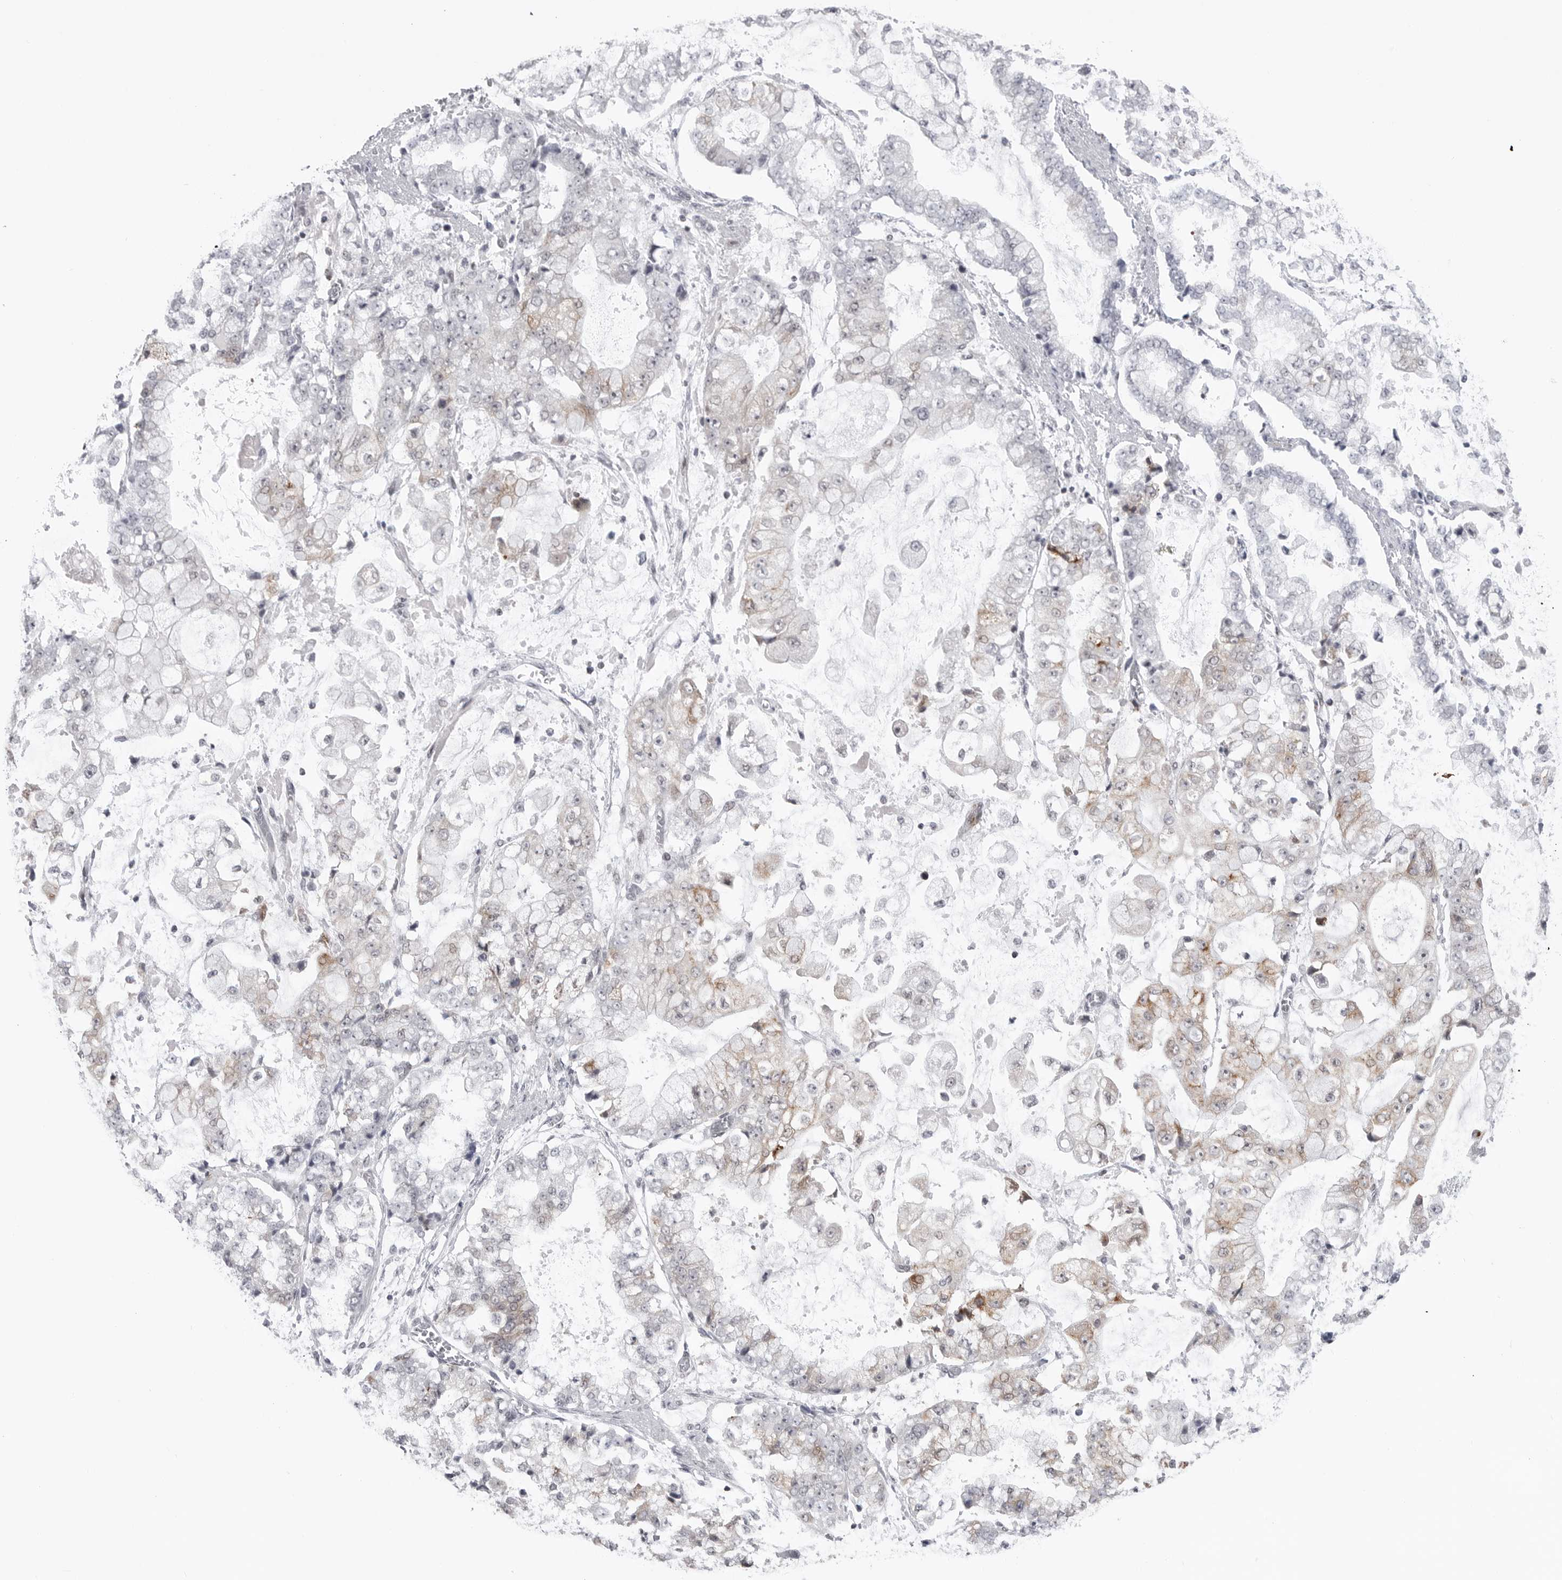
{"staining": {"intensity": "moderate", "quantity": "<25%", "location": "cytoplasmic/membranous"}, "tissue": "stomach cancer", "cell_type": "Tumor cells", "image_type": "cancer", "snomed": [{"axis": "morphology", "description": "Adenocarcinoma, NOS"}, {"axis": "topography", "description": "Stomach"}], "caption": "Tumor cells display moderate cytoplasmic/membranous expression in about <25% of cells in stomach cancer. The staining is performed using DAB (3,3'-diaminobenzidine) brown chromogen to label protein expression. The nuclei are counter-stained blue using hematoxylin.", "gene": "TRIM66", "patient": {"sex": "male", "age": 76}}